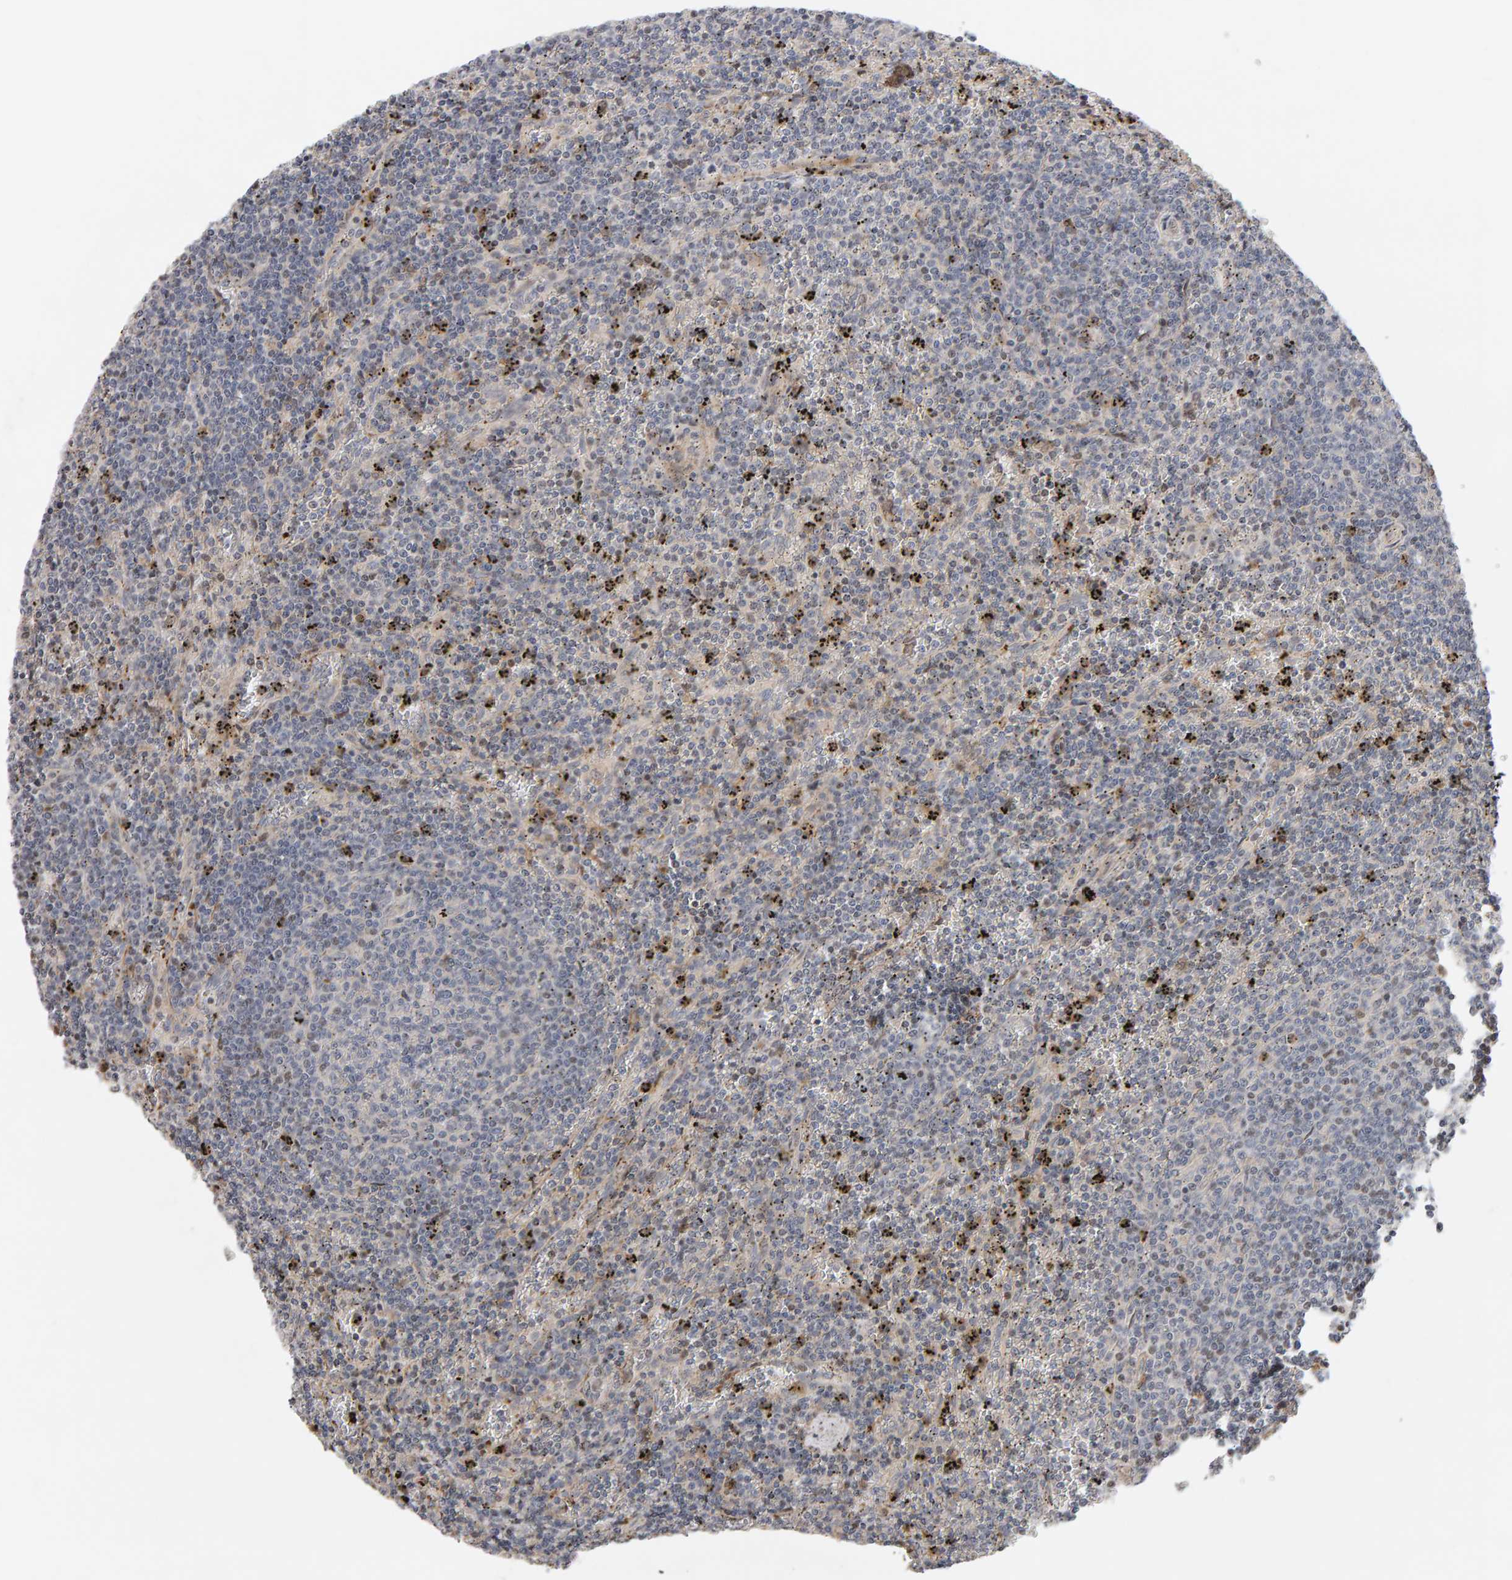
{"staining": {"intensity": "negative", "quantity": "none", "location": "none"}, "tissue": "lymphoma", "cell_type": "Tumor cells", "image_type": "cancer", "snomed": [{"axis": "morphology", "description": "Malignant lymphoma, non-Hodgkin's type, Low grade"}, {"axis": "topography", "description": "Spleen"}], "caption": "Protein analysis of lymphoma exhibits no significant expression in tumor cells.", "gene": "LZTS1", "patient": {"sex": "female", "age": 50}}